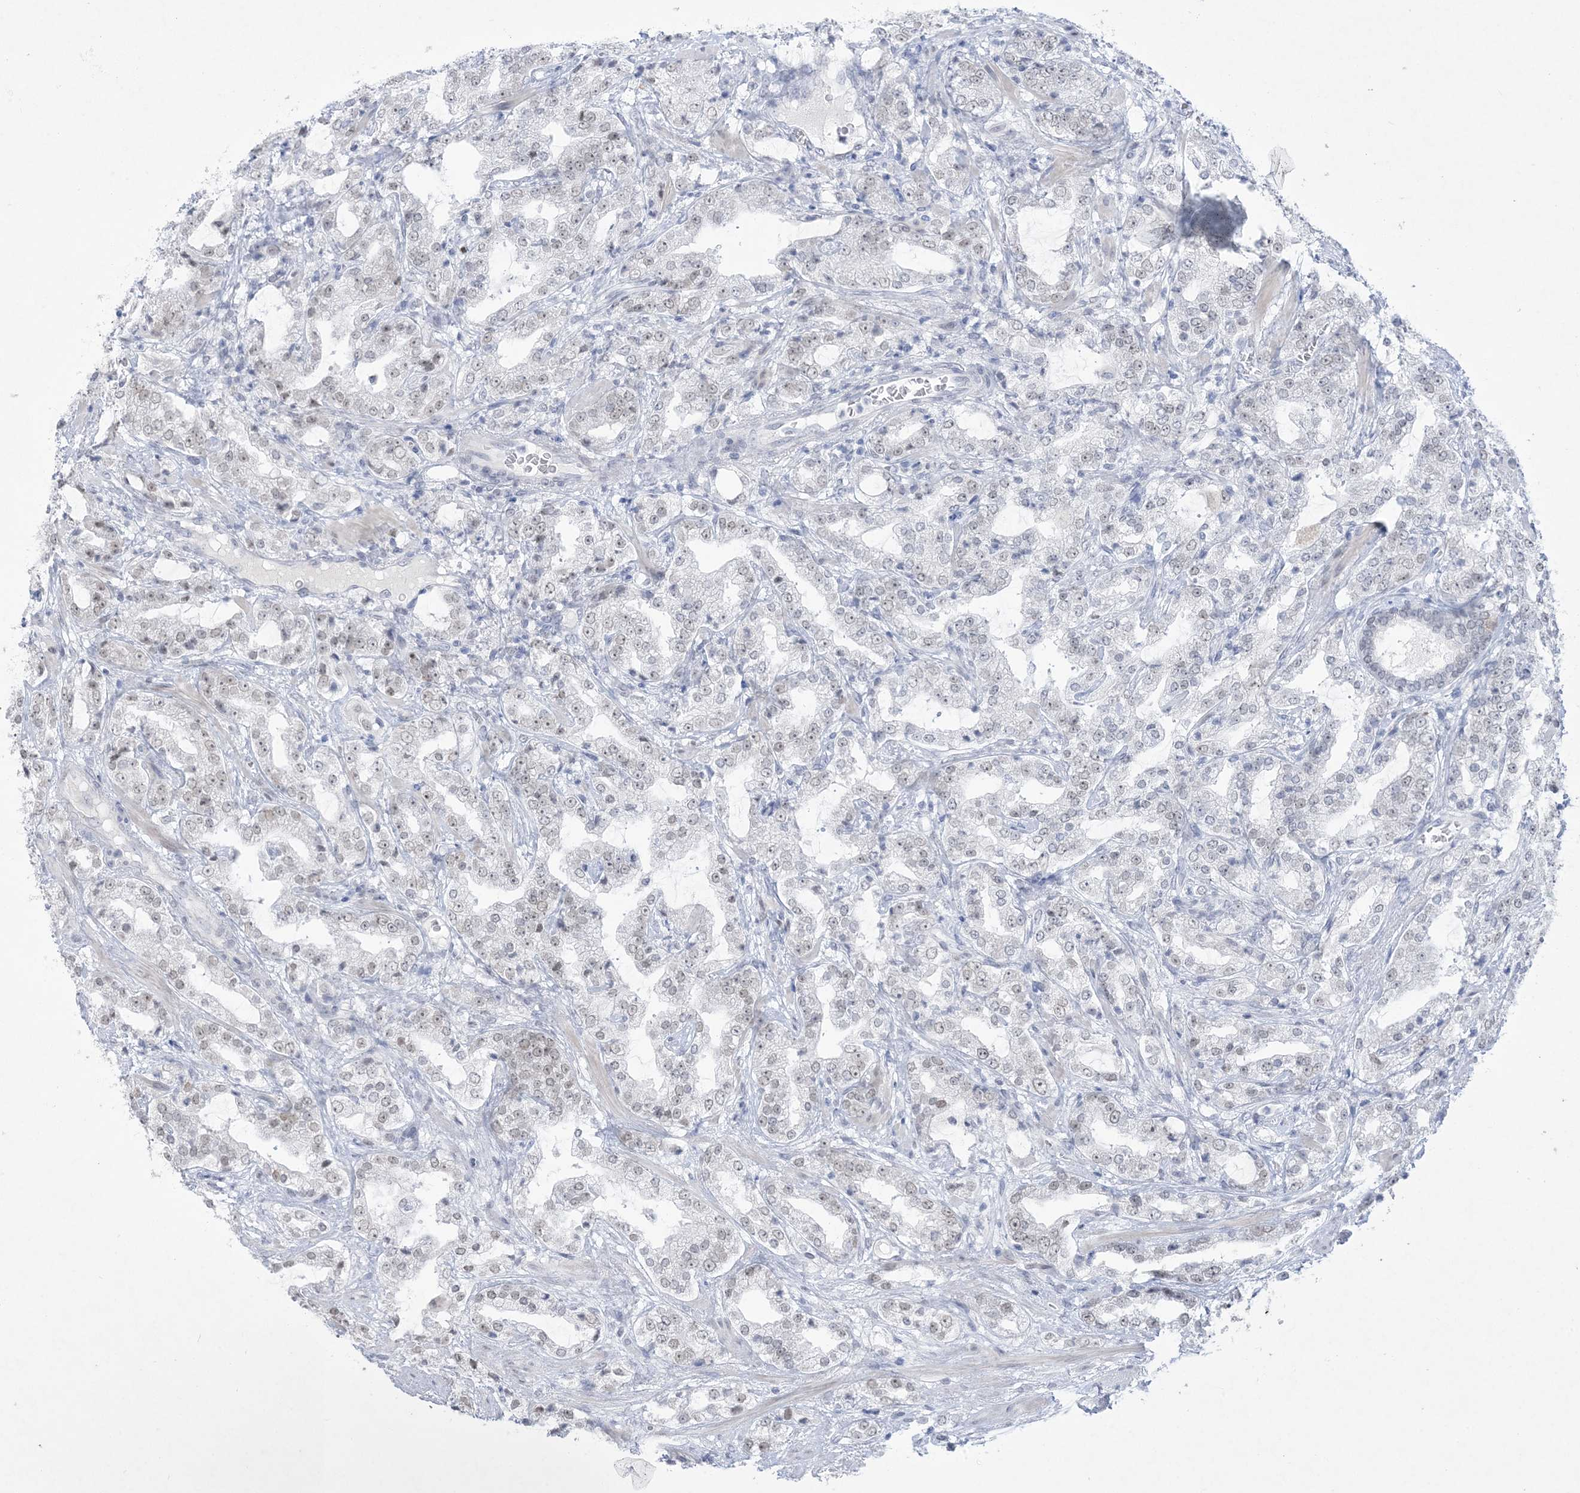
{"staining": {"intensity": "weak", "quantity": "<25%", "location": "nuclear"}, "tissue": "prostate cancer", "cell_type": "Tumor cells", "image_type": "cancer", "snomed": [{"axis": "morphology", "description": "Adenocarcinoma, High grade"}, {"axis": "topography", "description": "Prostate"}], "caption": "Tumor cells are negative for brown protein staining in prostate cancer (high-grade adenocarcinoma).", "gene": "HOMEZ", "patient": {"sex": "male", "age": 64}}